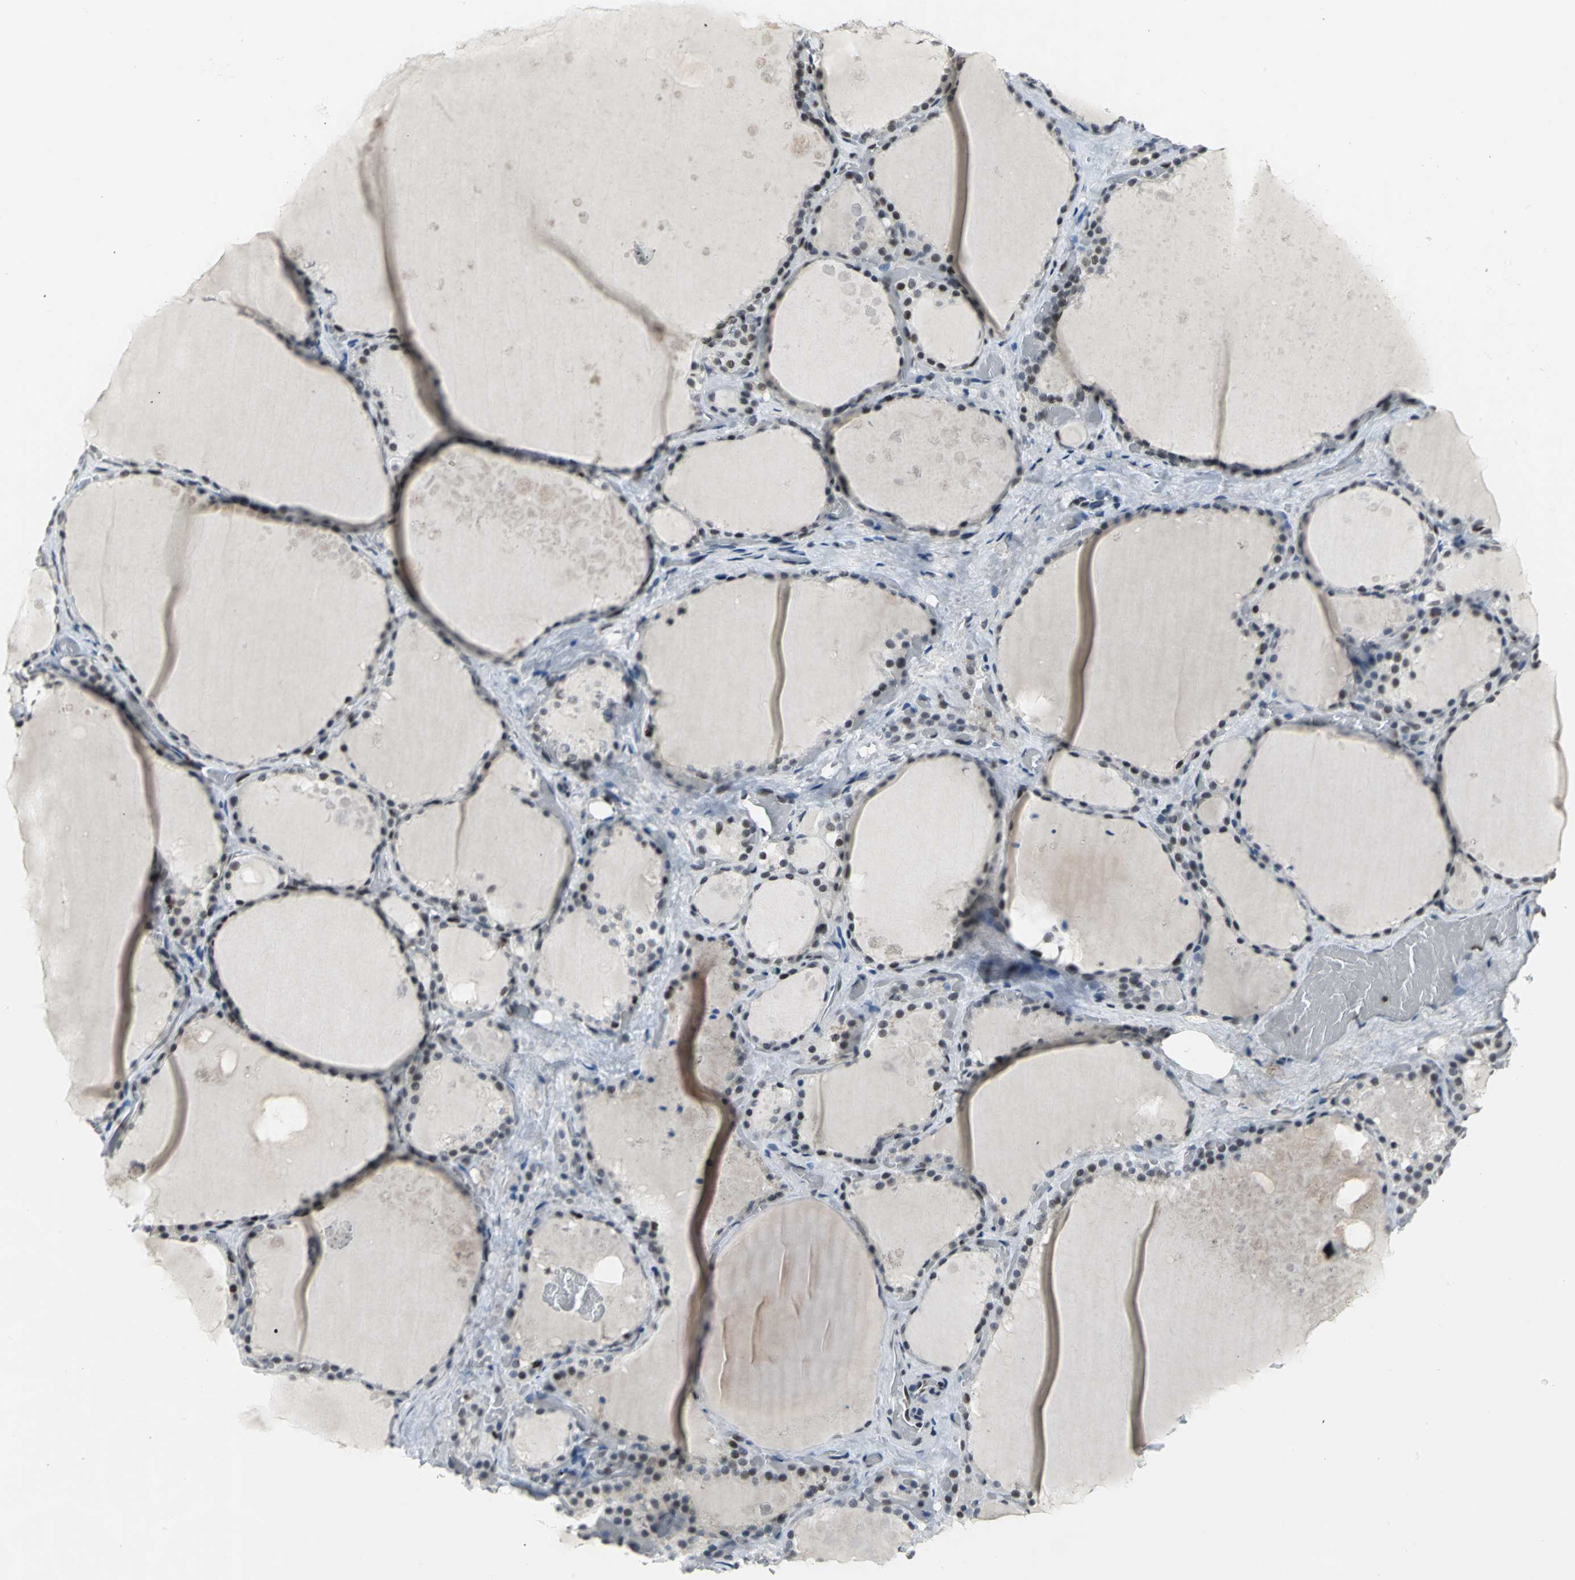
{"staining": {"intensity": "weak", "quantity": ">75%", "location": "nuclear"}, "tissue": "thyroid gland", "cell_type": "Glandular cells", "image_type": "normal", "snomed": [{"axis": "morphology", "description": "Normal tissue, NOS"}, {"axis": "topography", "description": "Thyroid gland"}], "caption": "DAB immunohistochemical staining of benign thyroid gland exhibits weak nuclear protein staining in approximately >75% of glandular cells. (Brightfield microscopy of DAB IHC at high magnification).", "gene": "HNRNPD", "patient": {"sex": "male", "age": 61}}